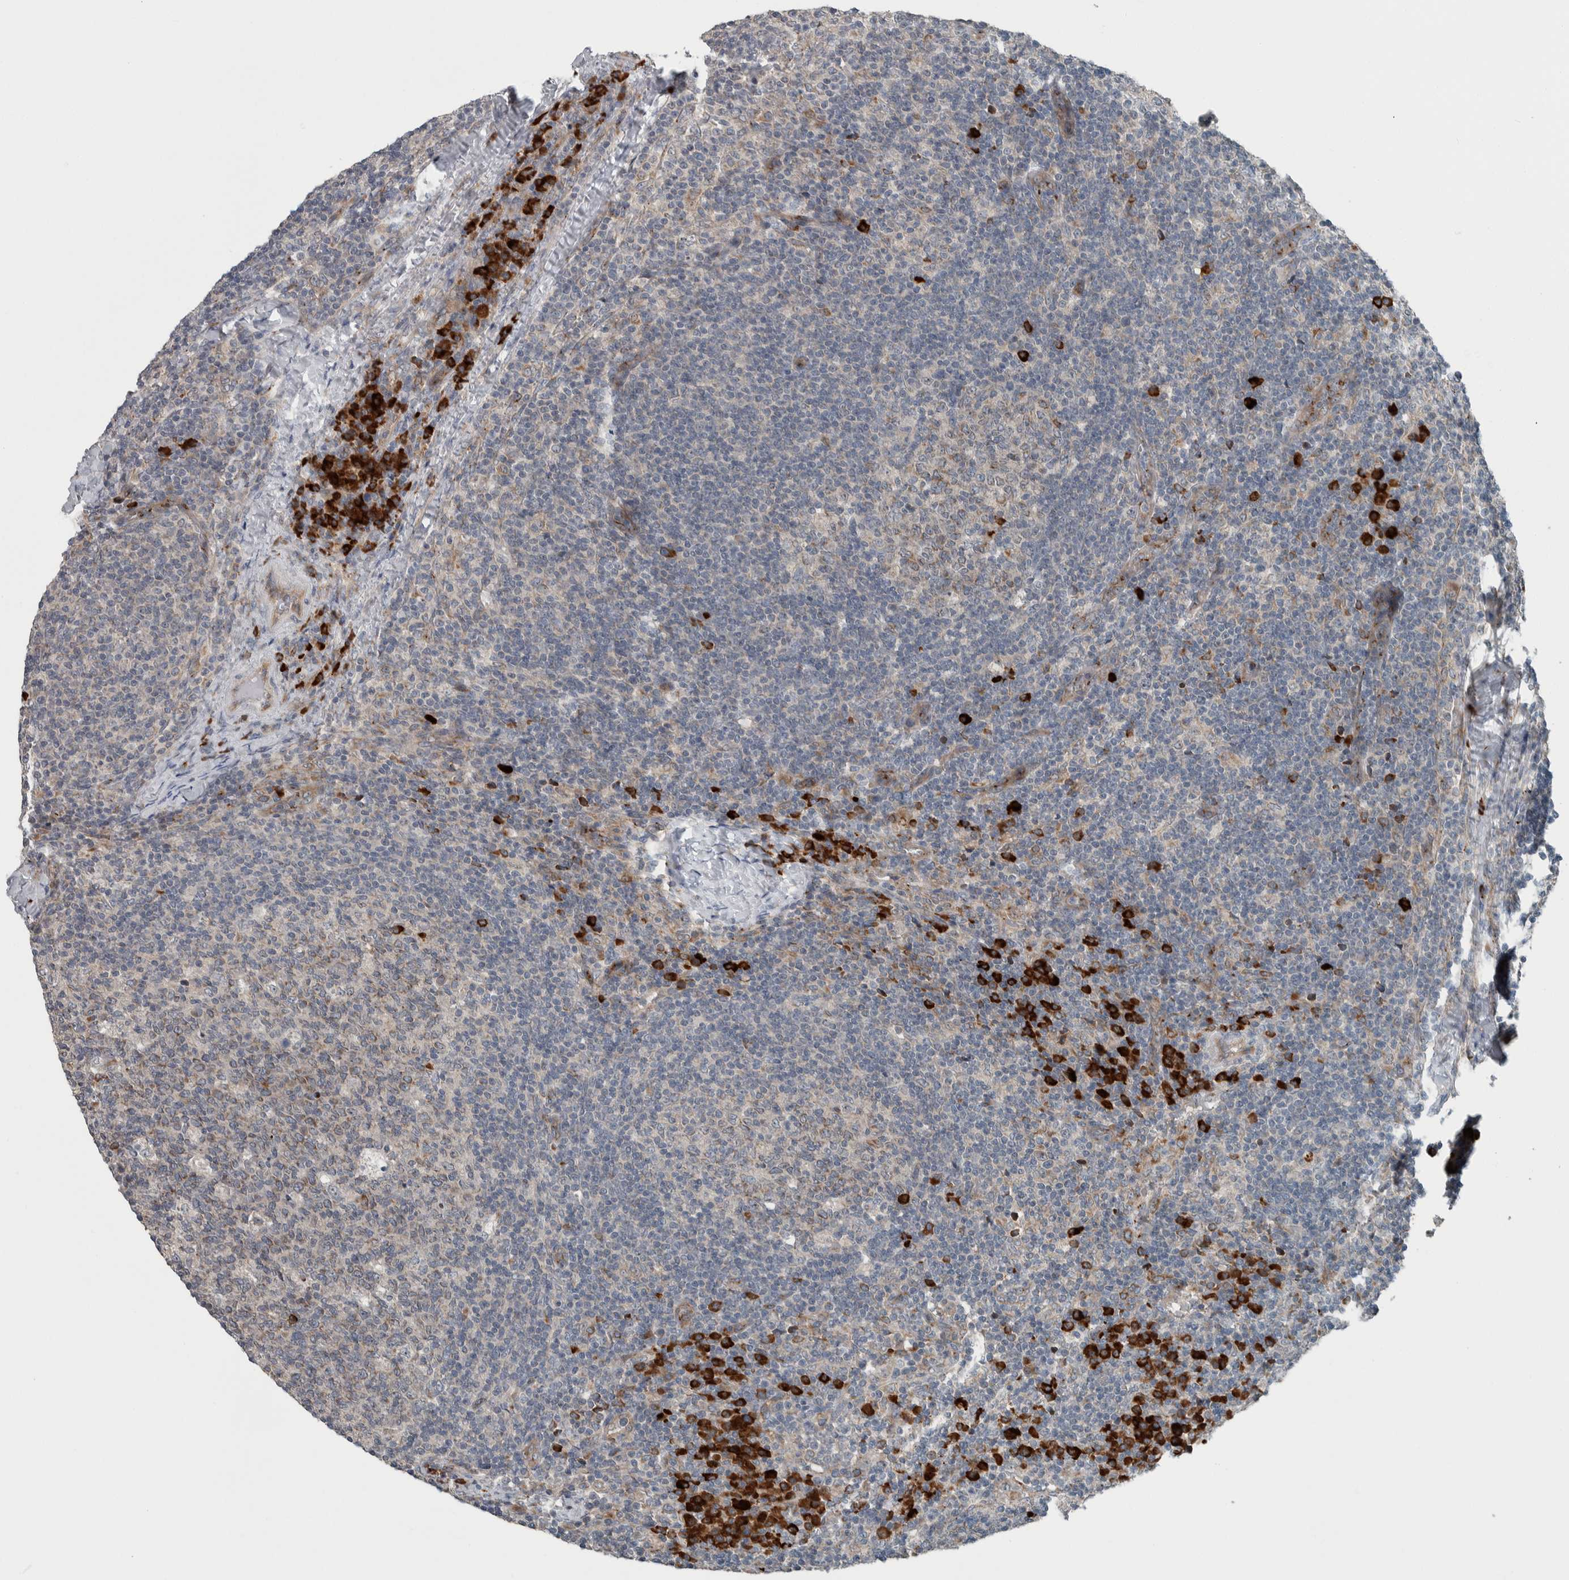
{"staining": {"intensity": "weak", "quantity": "<25%", "location": "cytoplasmic/membranous"}, "tissue": "lymph node", "cell_type": "Germinal center cells", "image_type": "normal", "snomed": [{"axis": "morphology", "description": "Normal tissue, NOS"}, {"axis": "morphology", "description": "Inflammation, NOS"}, {"axis": "topography", "description": "Lymph node"}], "caption": "Immunohistochemical staining of unremarkable human lymph node shows no significant staining in germinal center cells. Nuclei are stained in blue.", "gene": "USP25", "patient": {"sex": "male", "age": 55}}